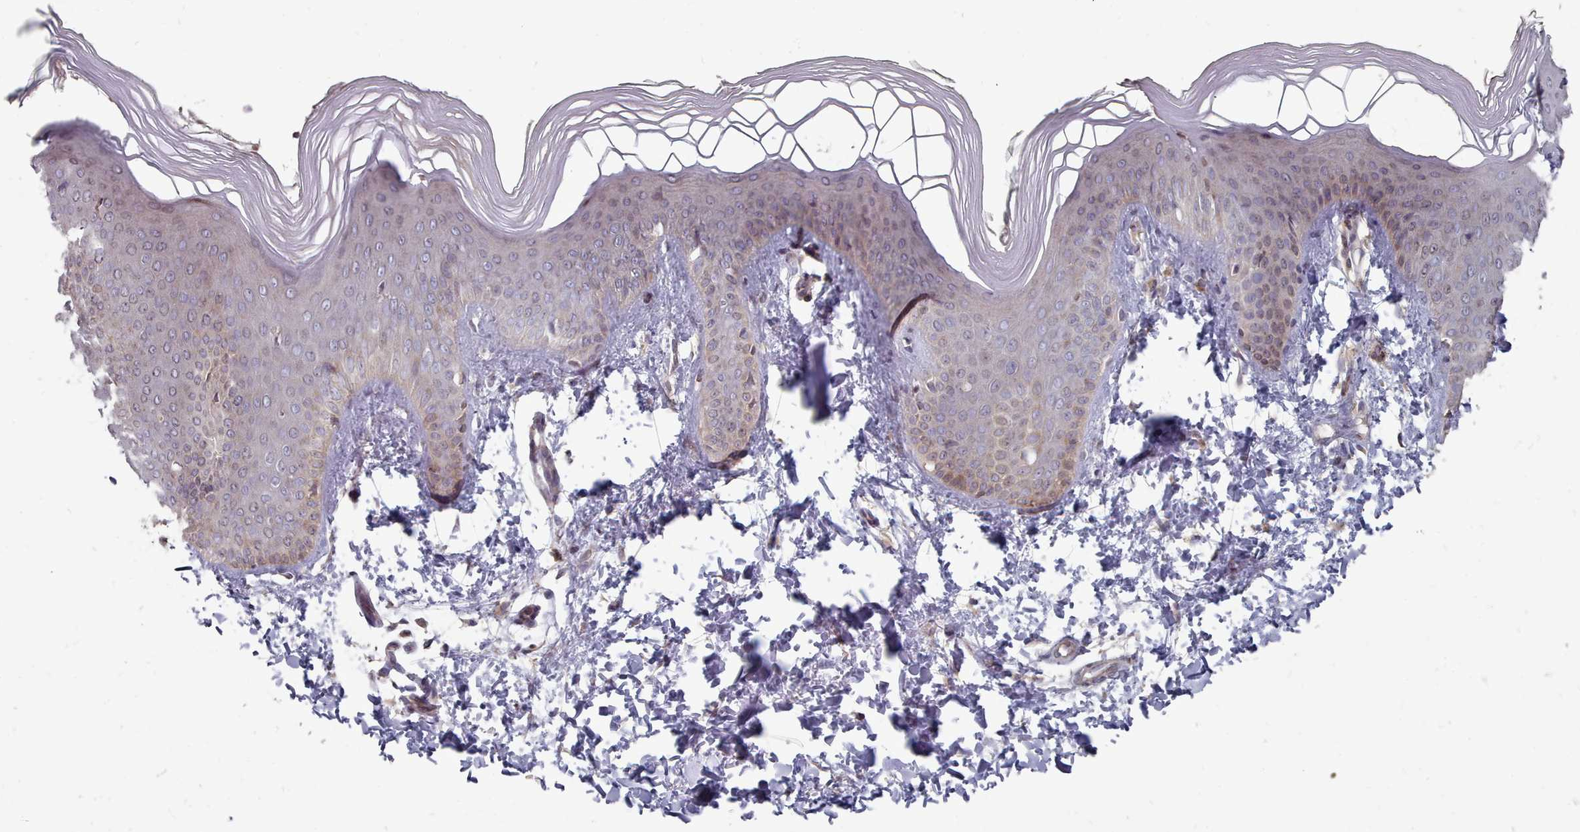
{"staining": {"intensity": "weak", "quantity": "<25%", "location": "cytoplasmic/membranous"}, "tissue": "skin", "cell_type": "Epidermal cells", "image_type": "normal", "snomed": [{"axis": "morphology", "description": "Normal tissue, NOS"}, {"axis": "morphology", "description": "Inflammation, NOS"}, {"axis": "topography", "description": "Soft tissue"}, {"axis": "topography", "description": "Anal"}], "caption": "An image of skin stained for a protein exhibits no brown staining in epidermal cells.", "gene": "ACKR3", "patient": {"sex": "female", "age": 15}}